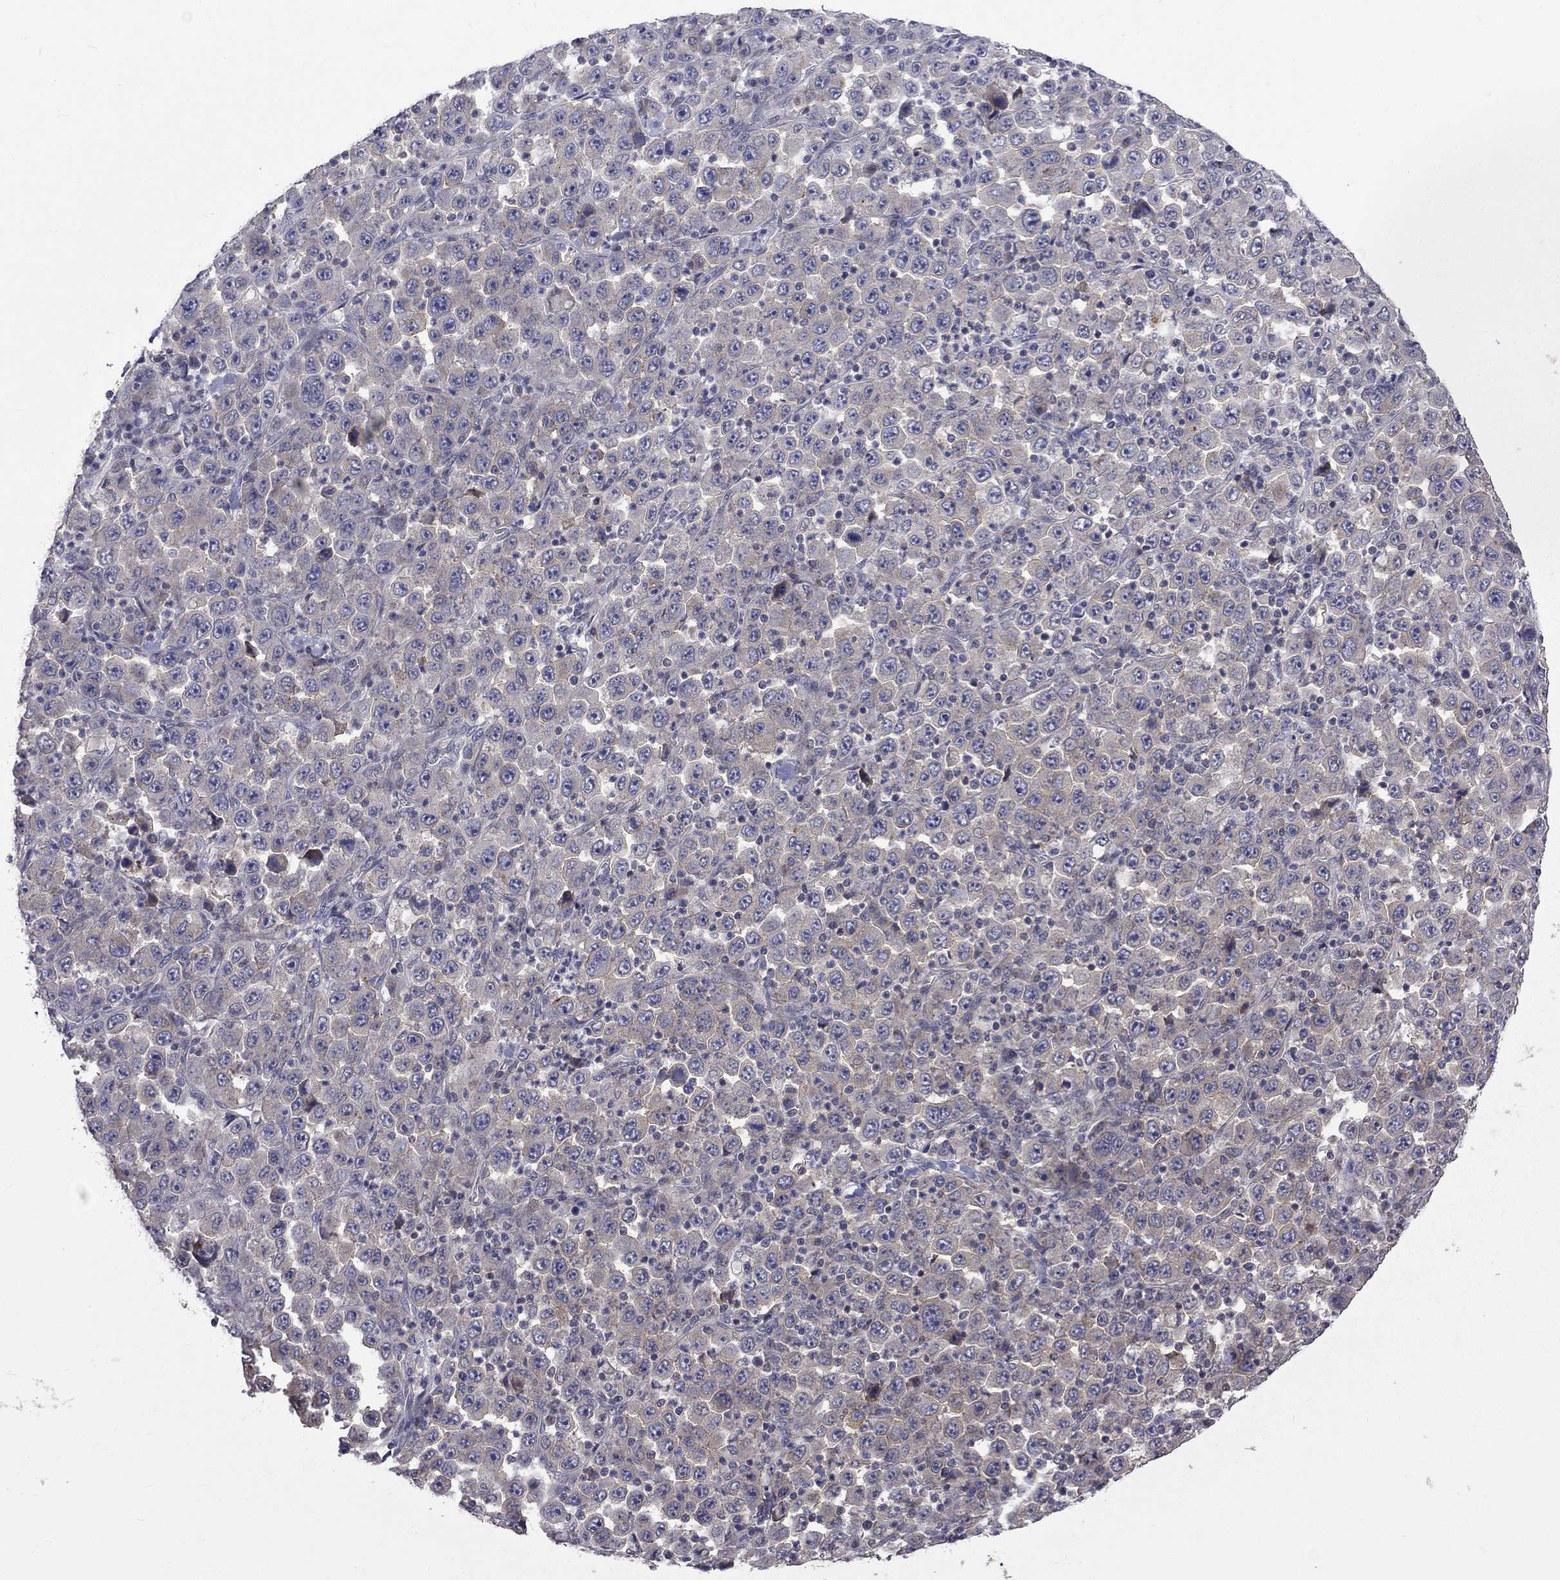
{"staining": {"intensity": "weak", "quantity": "<25%", "location": "cytoplasmic/membranous"}, "tissue": "stomach cancer", "cell_type": "Tumor cells", "image_type": "cancer", "snomed": [{"axis": "morphology", "description": "Normal tissue, NOS"}, {"axis": "morphology", "description": "Adenocarcinoma, NOS"}, {"axis": "topography", "description": "Stomach, upper"}, {"axis": "topography", "description": "Stomach"}], "caption": "Immunohistochemical staining of stomach cancer displays no significant positivity in tumor cells. The staining was performed using DAB to visualize the protein expression in brown, while the nuclei were stained in blue with hematoxylin (Magnification: 20x).", "gene": "SLC39A14", "patient": {"sex": "male", "age": 59}}